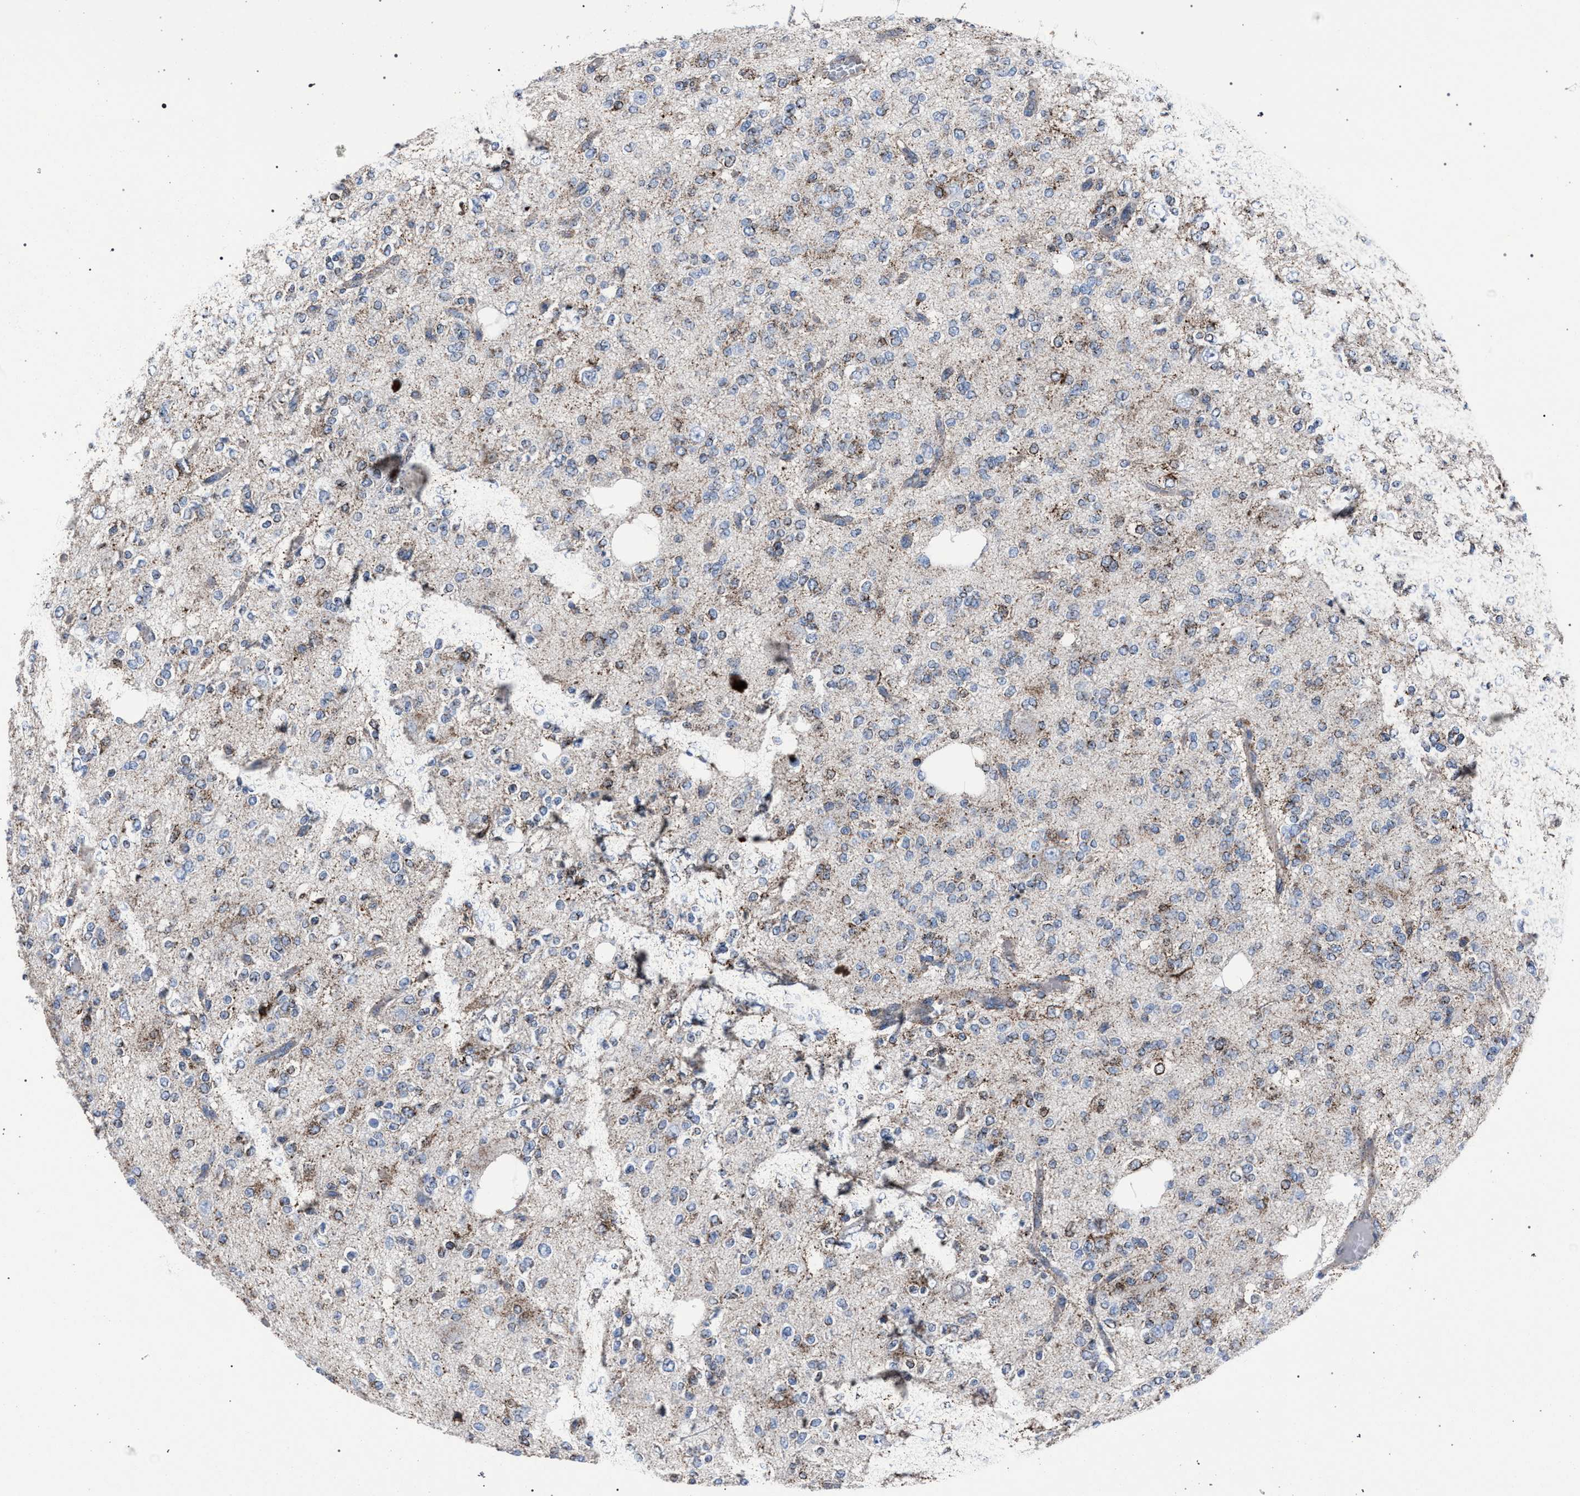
{"staining": {"intensity": "moderate", "quantity": "25%-75%", "location": "cytoplasmic/membranous"}, "tissue": "glioma", "cell_type": "Tumor cells", "image_type": "cancer", "snomed": [{"axis": "morphology", "description": "Glioma, malignant, Low grade"}, {"axis": "topography", "description": "Brain"}], "caption": "This is a histology image of IHC staining of glioma, which shows moderate positivity in the cytoplasmic/membranous of tumor cells.", "gene": "HSD17B4", "patient": {"sex": "male", "age": 38}}